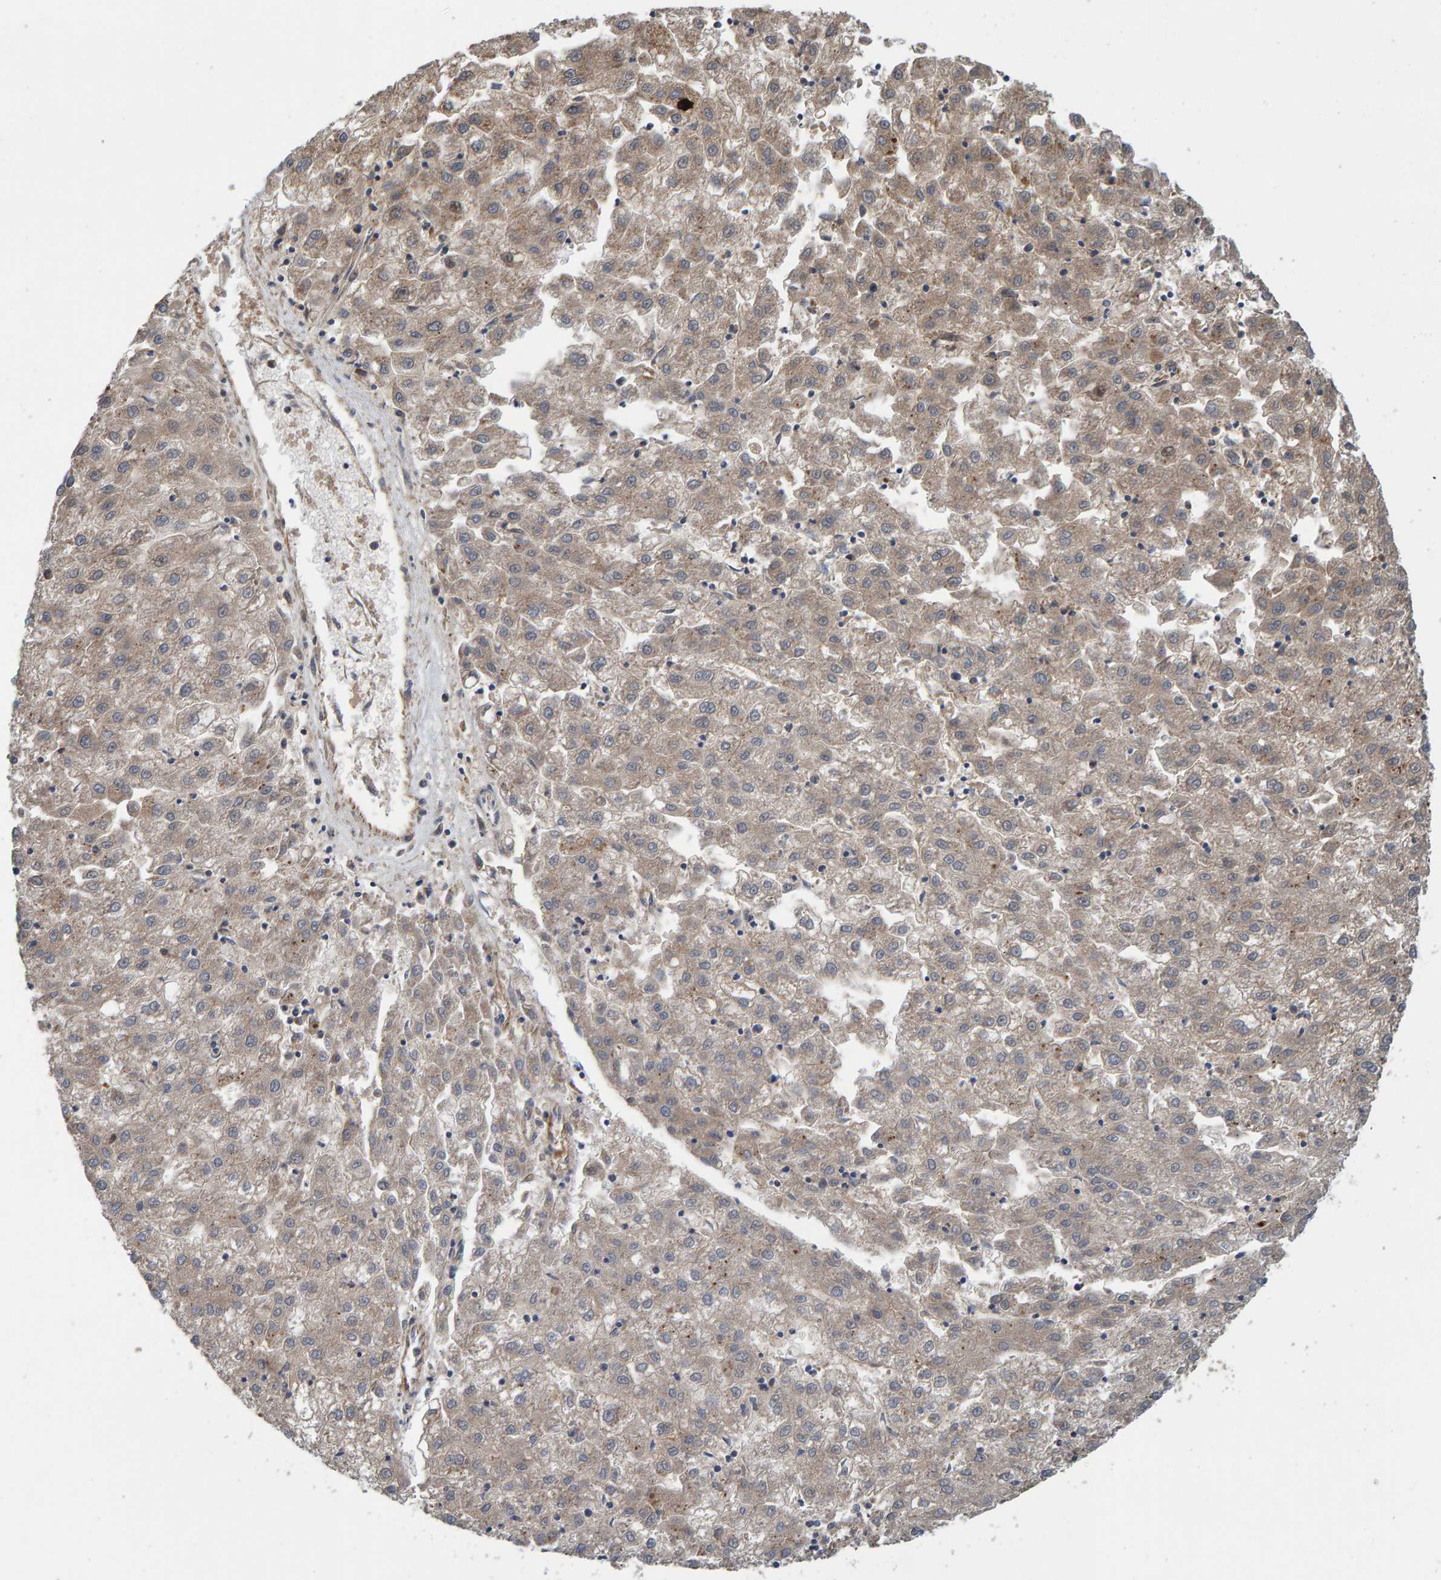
{"staining": {"intensity": "weak", "quantity": ">75%", "location": "cytoplasmic/membranous"}, "tissue": "liver cancer", "cell_type": "Tumor cells", "image_type": "cancer", "snomed": [{"axis": "morphology", "description": "Carcinoma, Hepatocellular, NOS"}, {"axis": "topography", "description": "Liver"}], "caption": "Immunohistochemical staining of human hepatocellular carcinoma (liver) displays low levels of weak cytoplasmic/membranous positivity in about >75% of tumor cells.", "gene": "KIAA0753", "patient": {"sex": "male", "age": 72}}